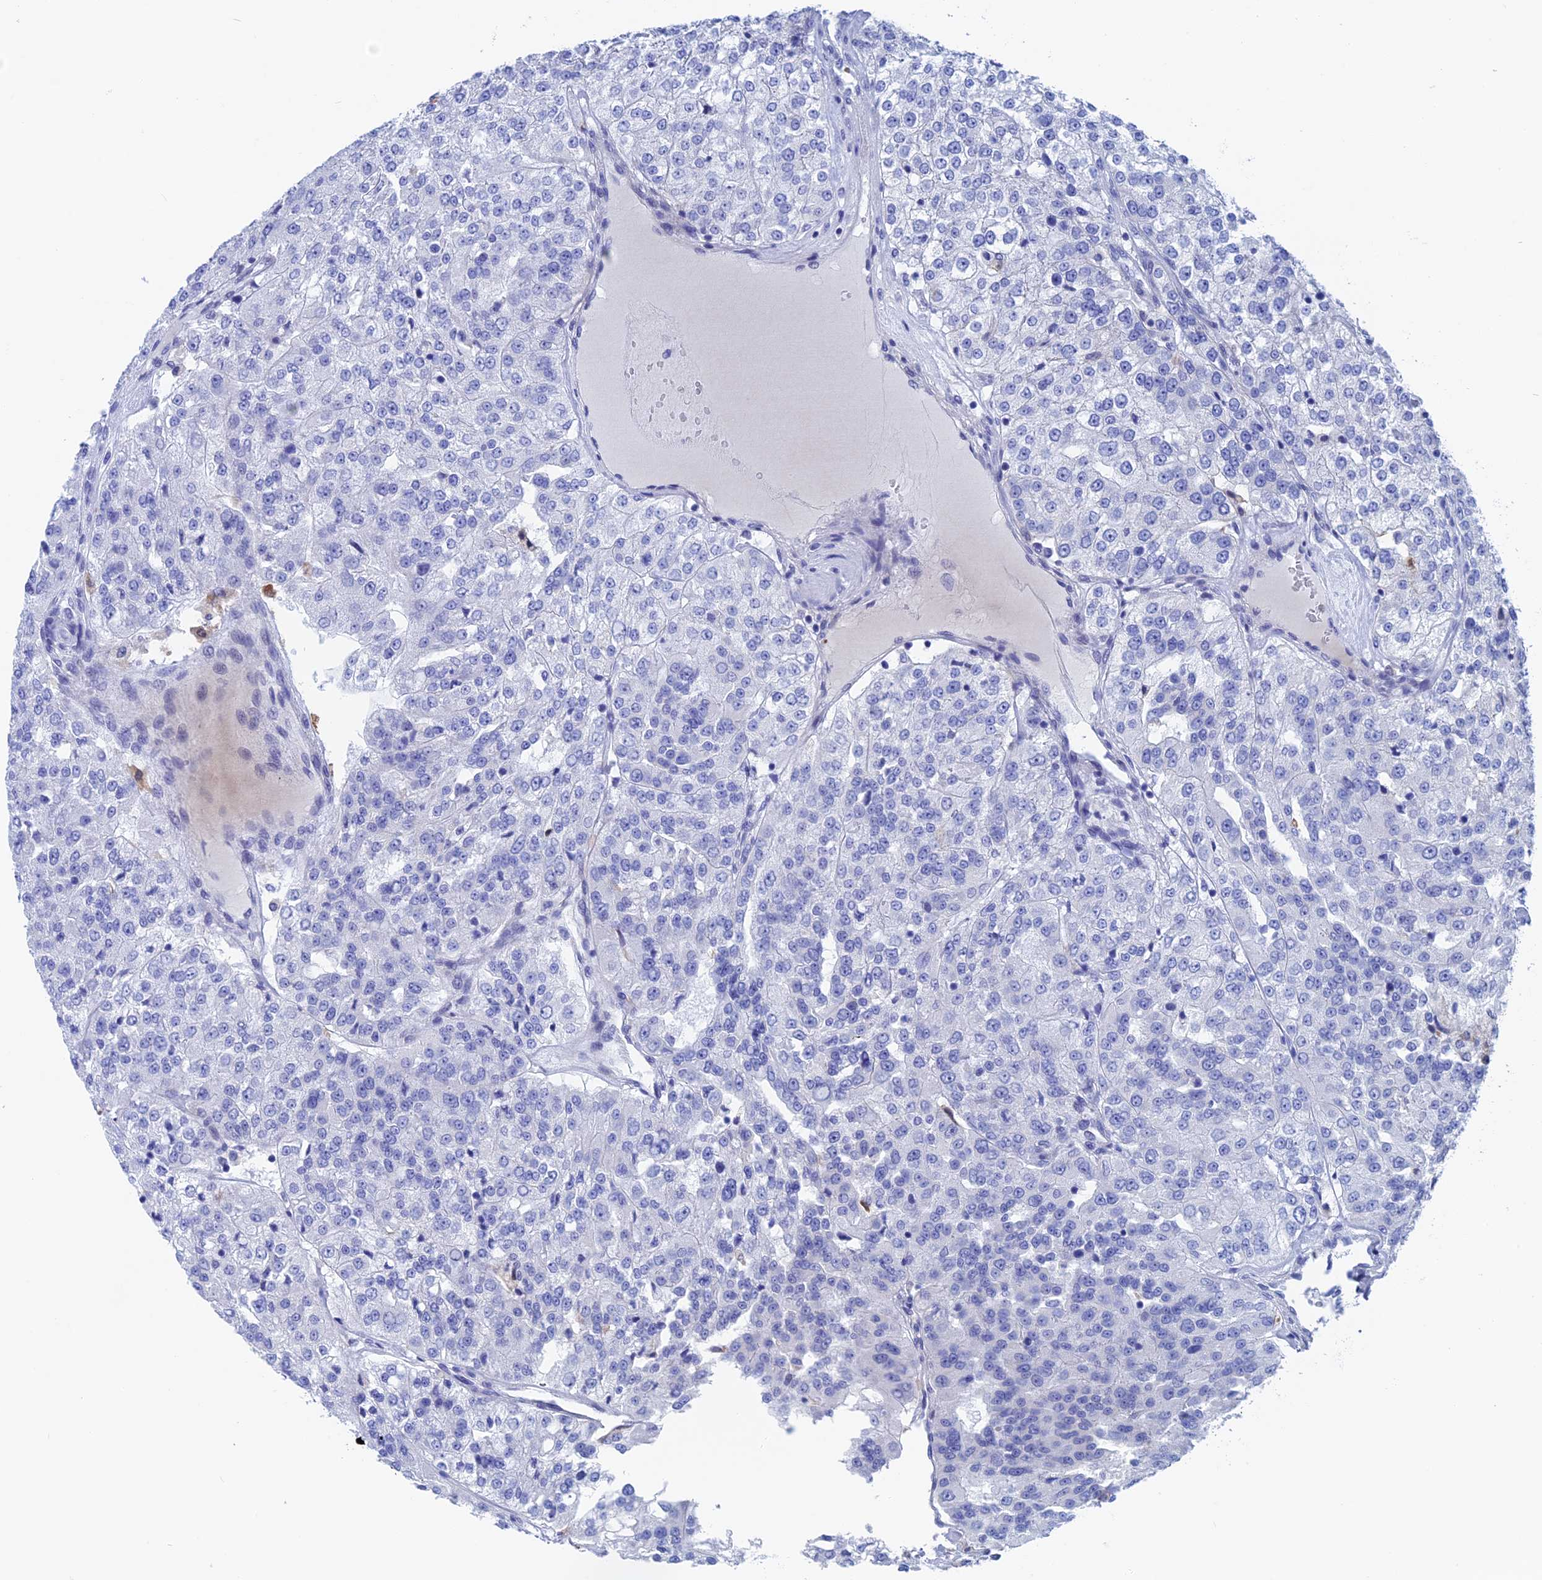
{"staining": {"intensity": "negative", "quantity": "none", "location": "none"}, "tissue": "renal cancer", "cell_type": "Tumor cells", "image_type": "cancer", "snomed": [{"axis": "morphology", "description": "Adenocarcinoma, NOS"}, {"axis": "topography", "description": "Kidney"}], "caption": "Renal cancer stained for a protein using immunohistochemistry (IHC) displays no staining tumor cells.", "gene": "WDR83", "patient": {"sex": "female", "age": 63}}